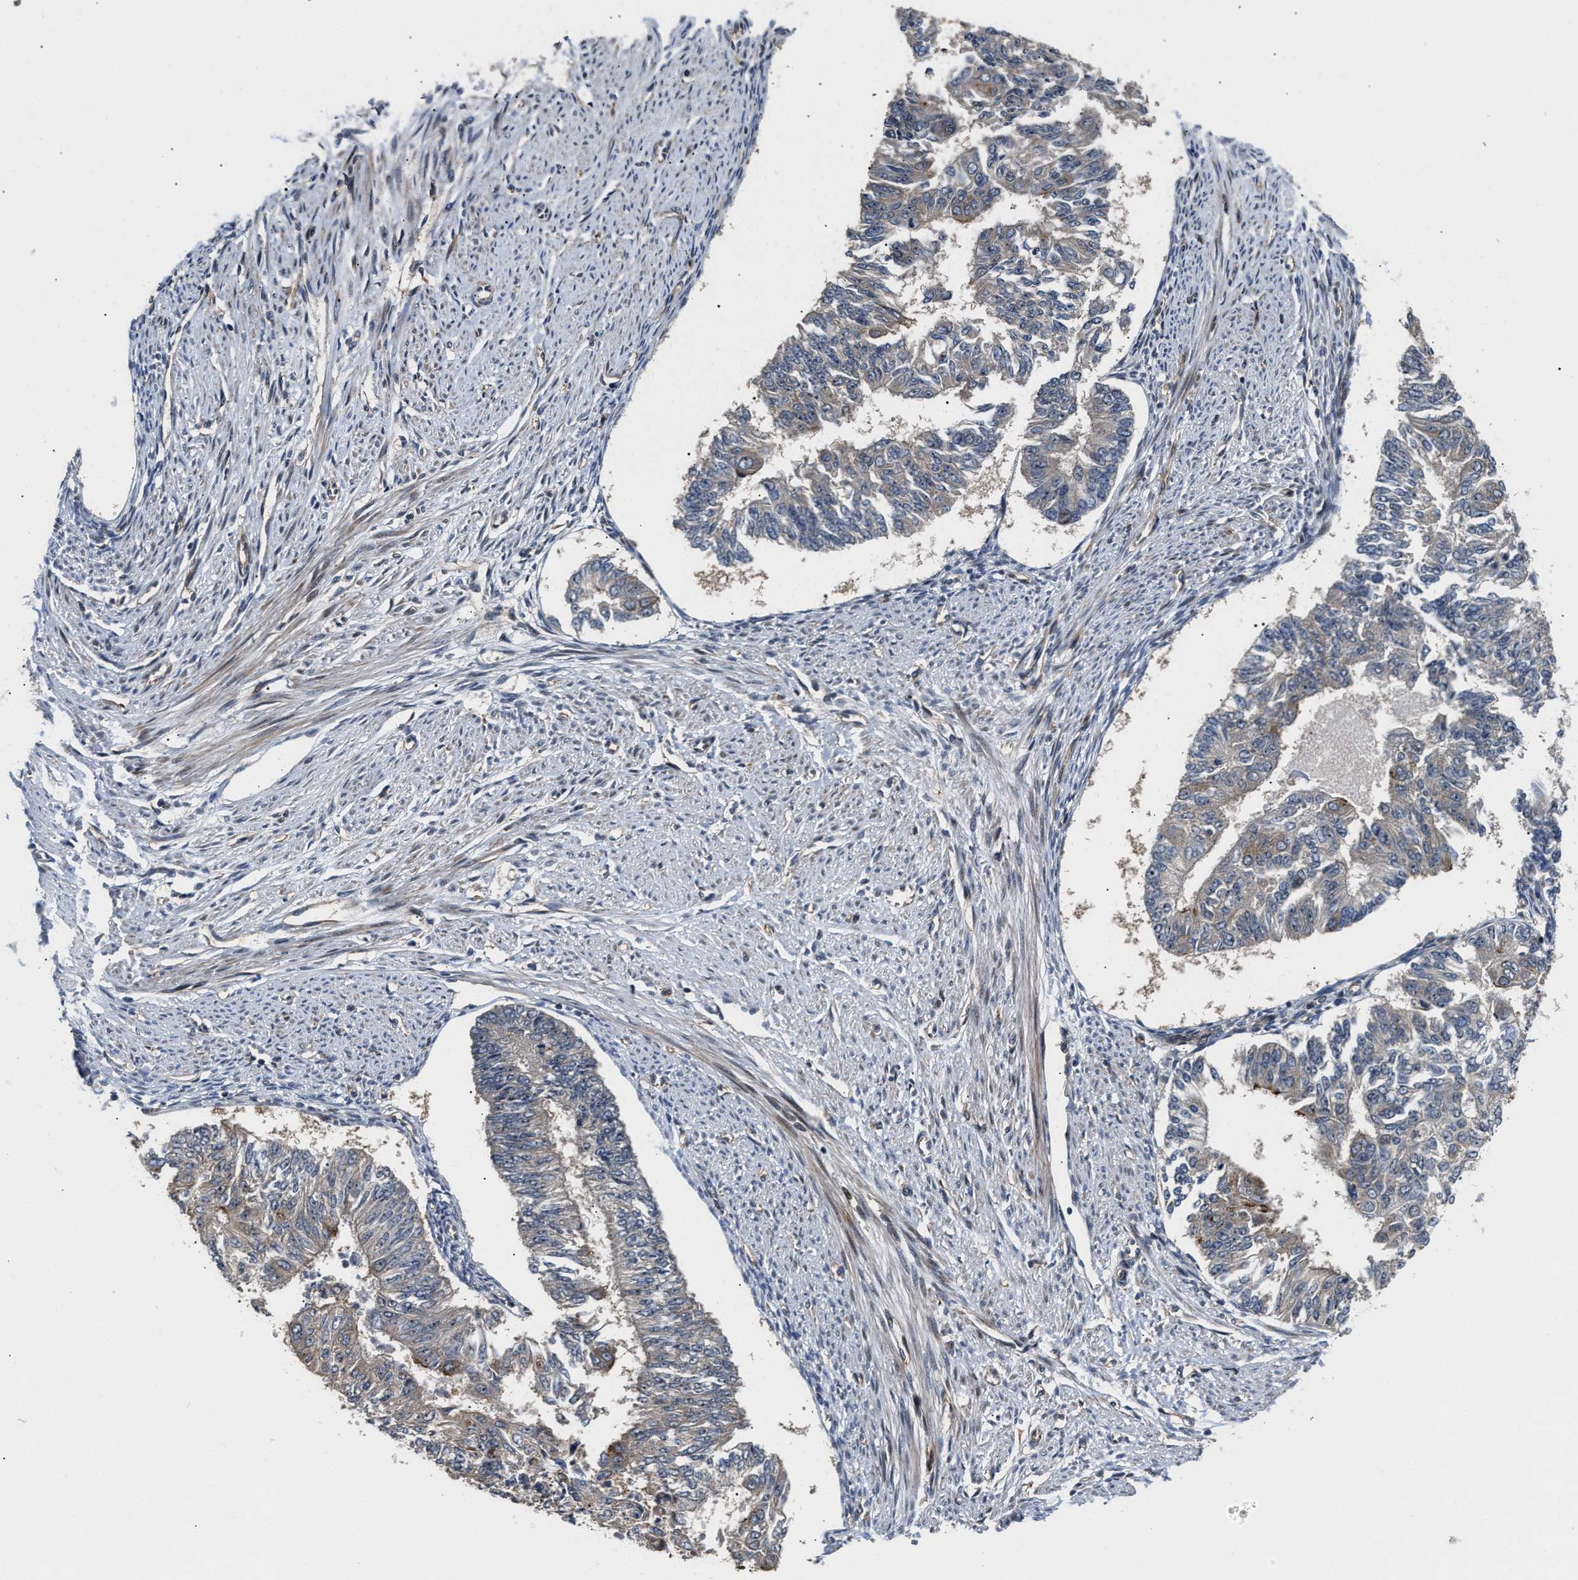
{"staining": {"intensity": "weak", "quantity": "<25%", "location": "cytoplasmic/membranous"}, "tissue": "endometrial cancer", "cell_type": "Tumor cells", "image_type": "cancer", "snomed": [{"axis": "morphology", "description": "Adenocarcinoma, NOS"}, {"axis": "topography", "description": "Endometrium"}], "caption": "Endometrial adenocarcinoma was stained to show a protein in brown. There is no significant positivity in tumor cells.", "gene": "ALDH3A2", "patient": {"sex": "female", "age": 32}}